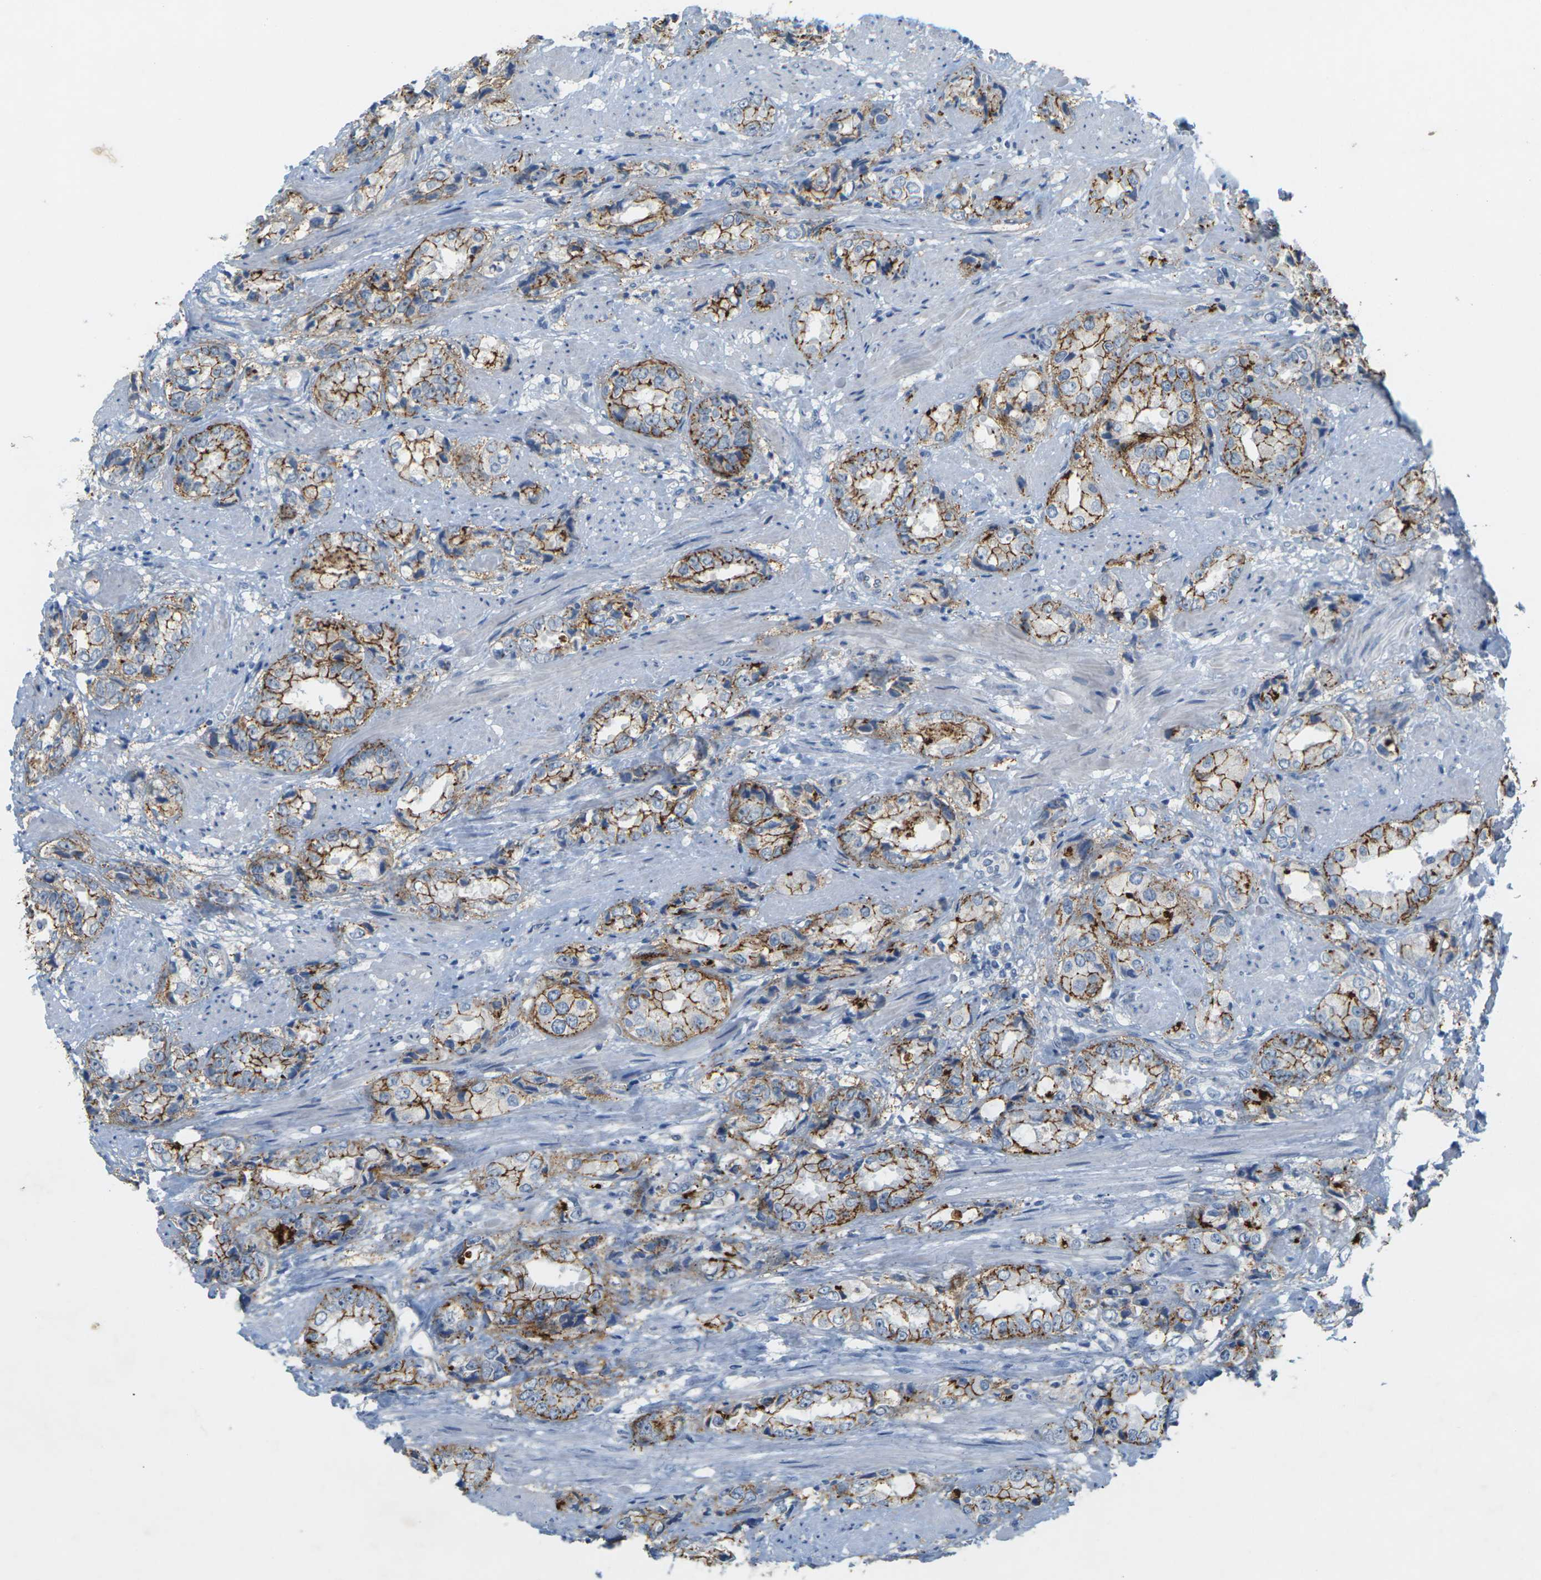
{"staining": {"intensity": "moderate", "quantity": ">75%", "location": "cytoplasmic/membranous"}, "tissue": "prostate cancer", "cell_type": "Tumor cells", "image_type": "cancer", "snomed": [{"axis": "morphology", "description": "Adenocarcinoma, High grade"}, {"axis": "topography", "description": "Prostate"}], "caption": "Immunohistochemistry (DAB) staining of prostate high-grade adenocarcinoma shows moderate cytoplasmic/membranous protein staining in about >75% of tumor cells.", "gene": "CLDN3", "patient": {"sex": "male", "age": 61}}